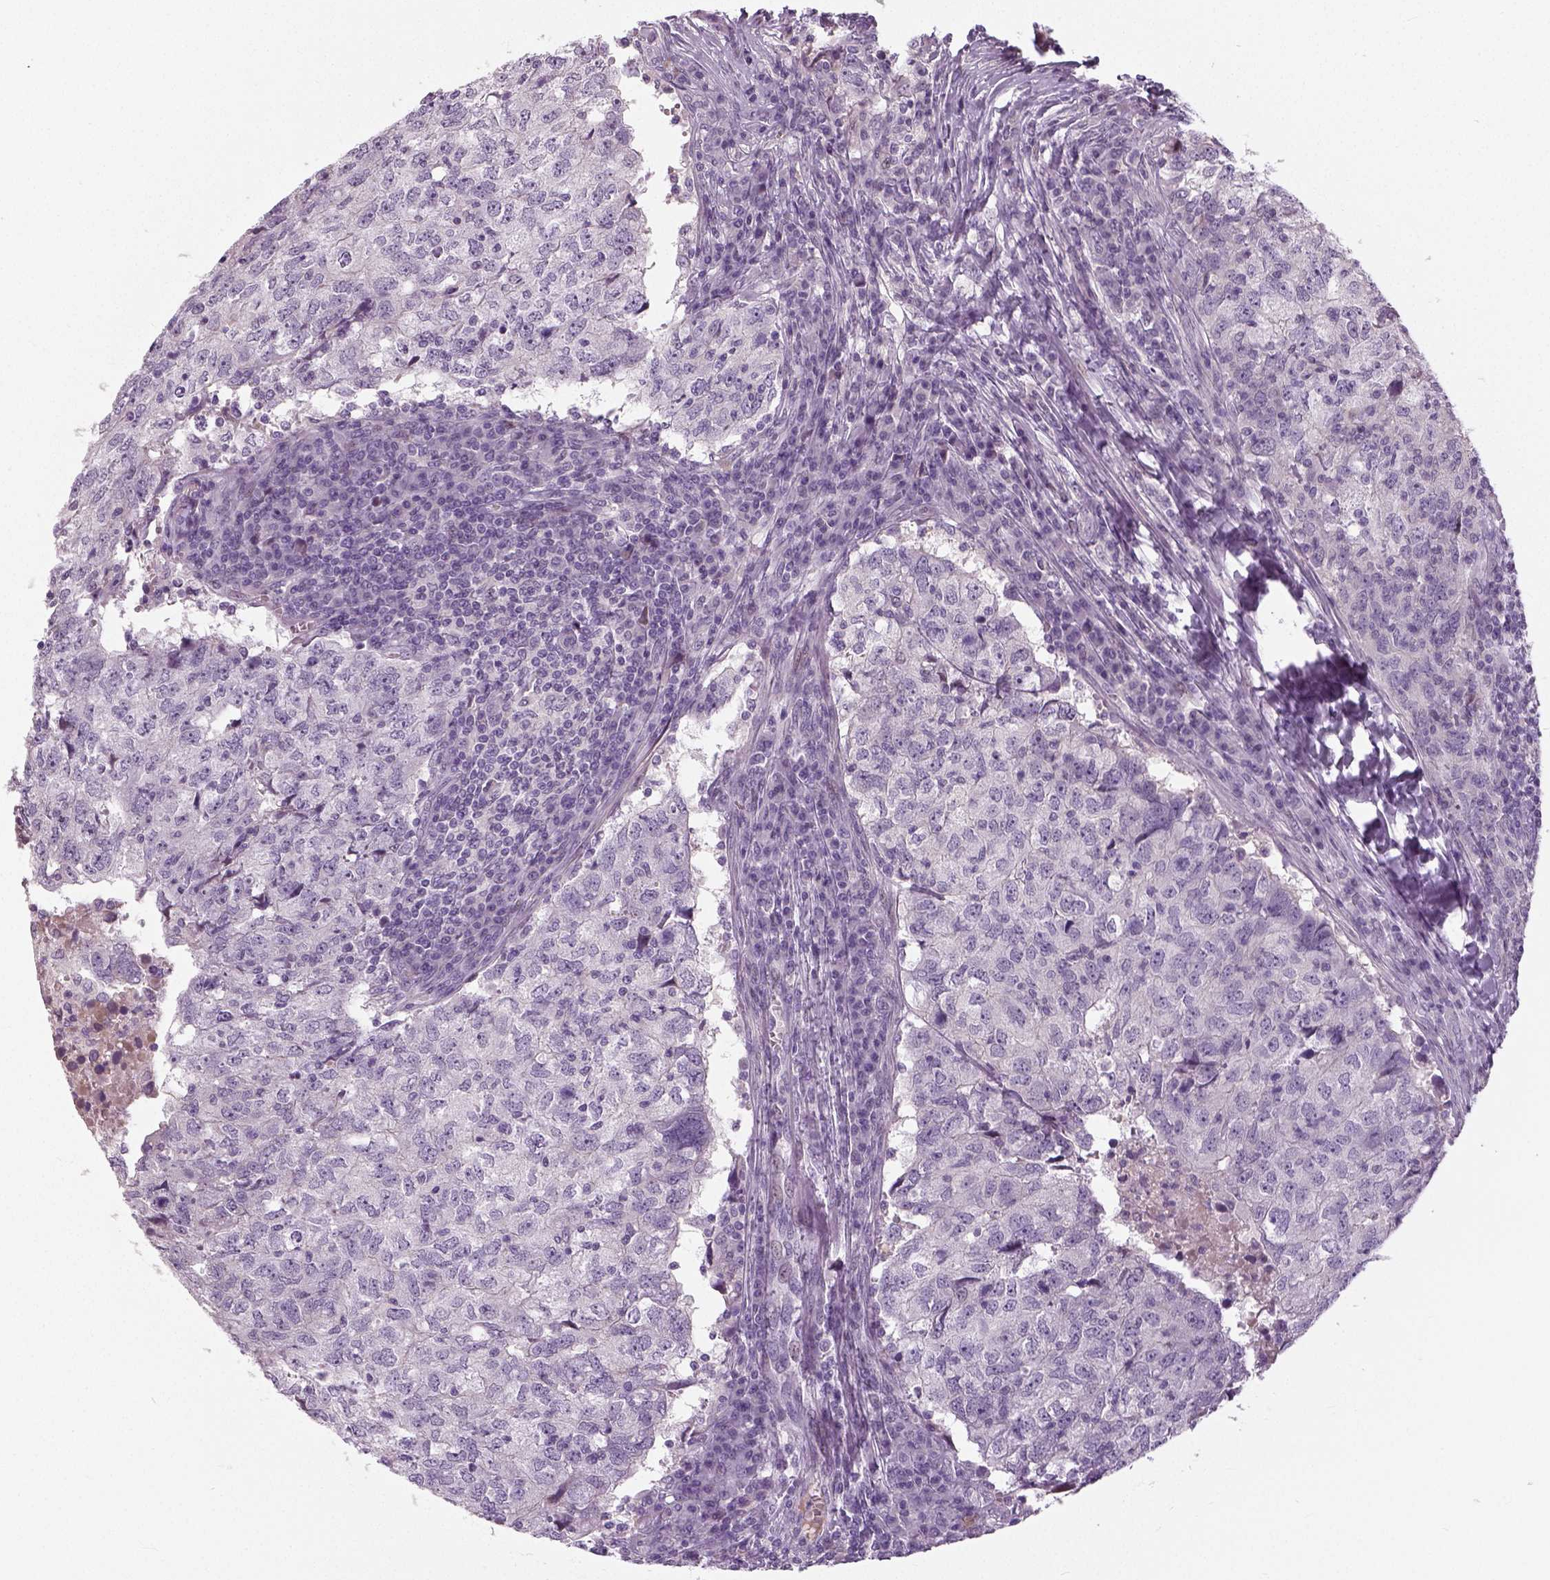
{"staining": {"intensity": "negative", "quantity": "none", "location": "none"}, "tissue": "breast cancer", "cell_type": "Tumor cells", "image_type": "cancer", "snomed": [{"axis": "morphology", "description": "Duct carcinoma"}, {"axis": "topography", "description": "Breast"}], "caption": "A high-resolution photomicrograph shows IHC staining of breast cancer (infiltrating ductal carcinoma), which demonstrates no significant staining in tumor cells.", "gene": "NECAB1", "patient": {"sex": "female", "age": 30}}